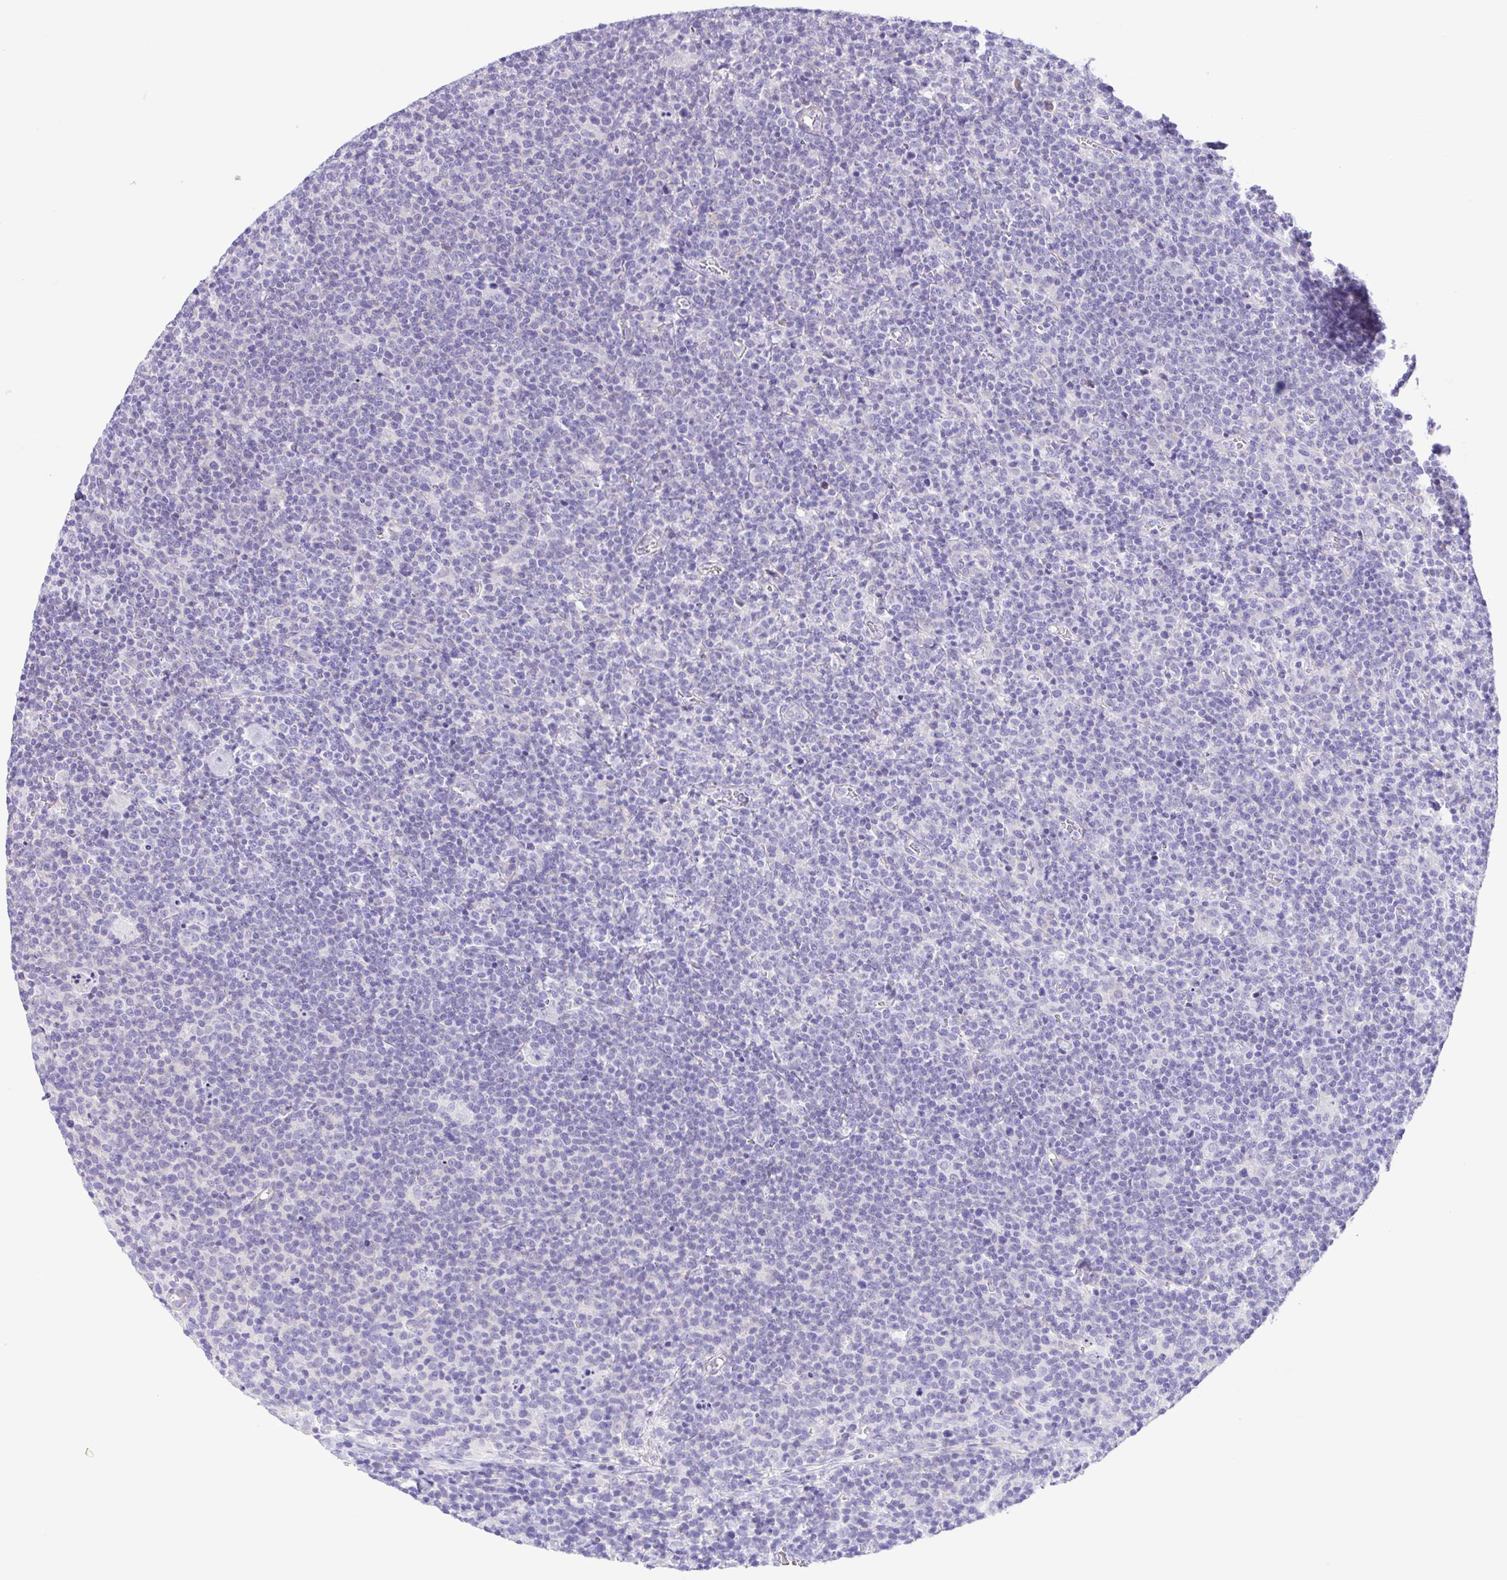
{"staining": {"intensity": "negative", "quantity": "none", "location": "none"}, "tissue": "lymphoma", "cell_type": "Tumor cells", "image_type": "cancer", "snomed": [{"axis": "morphology", "description": "Malignant lymphoma, non-Hodgkin's type, High grade"}, {"axis": "topography", "description": "Lymph node"}], "caption": "Tumor cells are negative for protein expression in human malignant lymphoma, non-Hodgkin's type (high-grade).", "gene": "ISM2", "patient": {"sex": "male", "age": 61}}